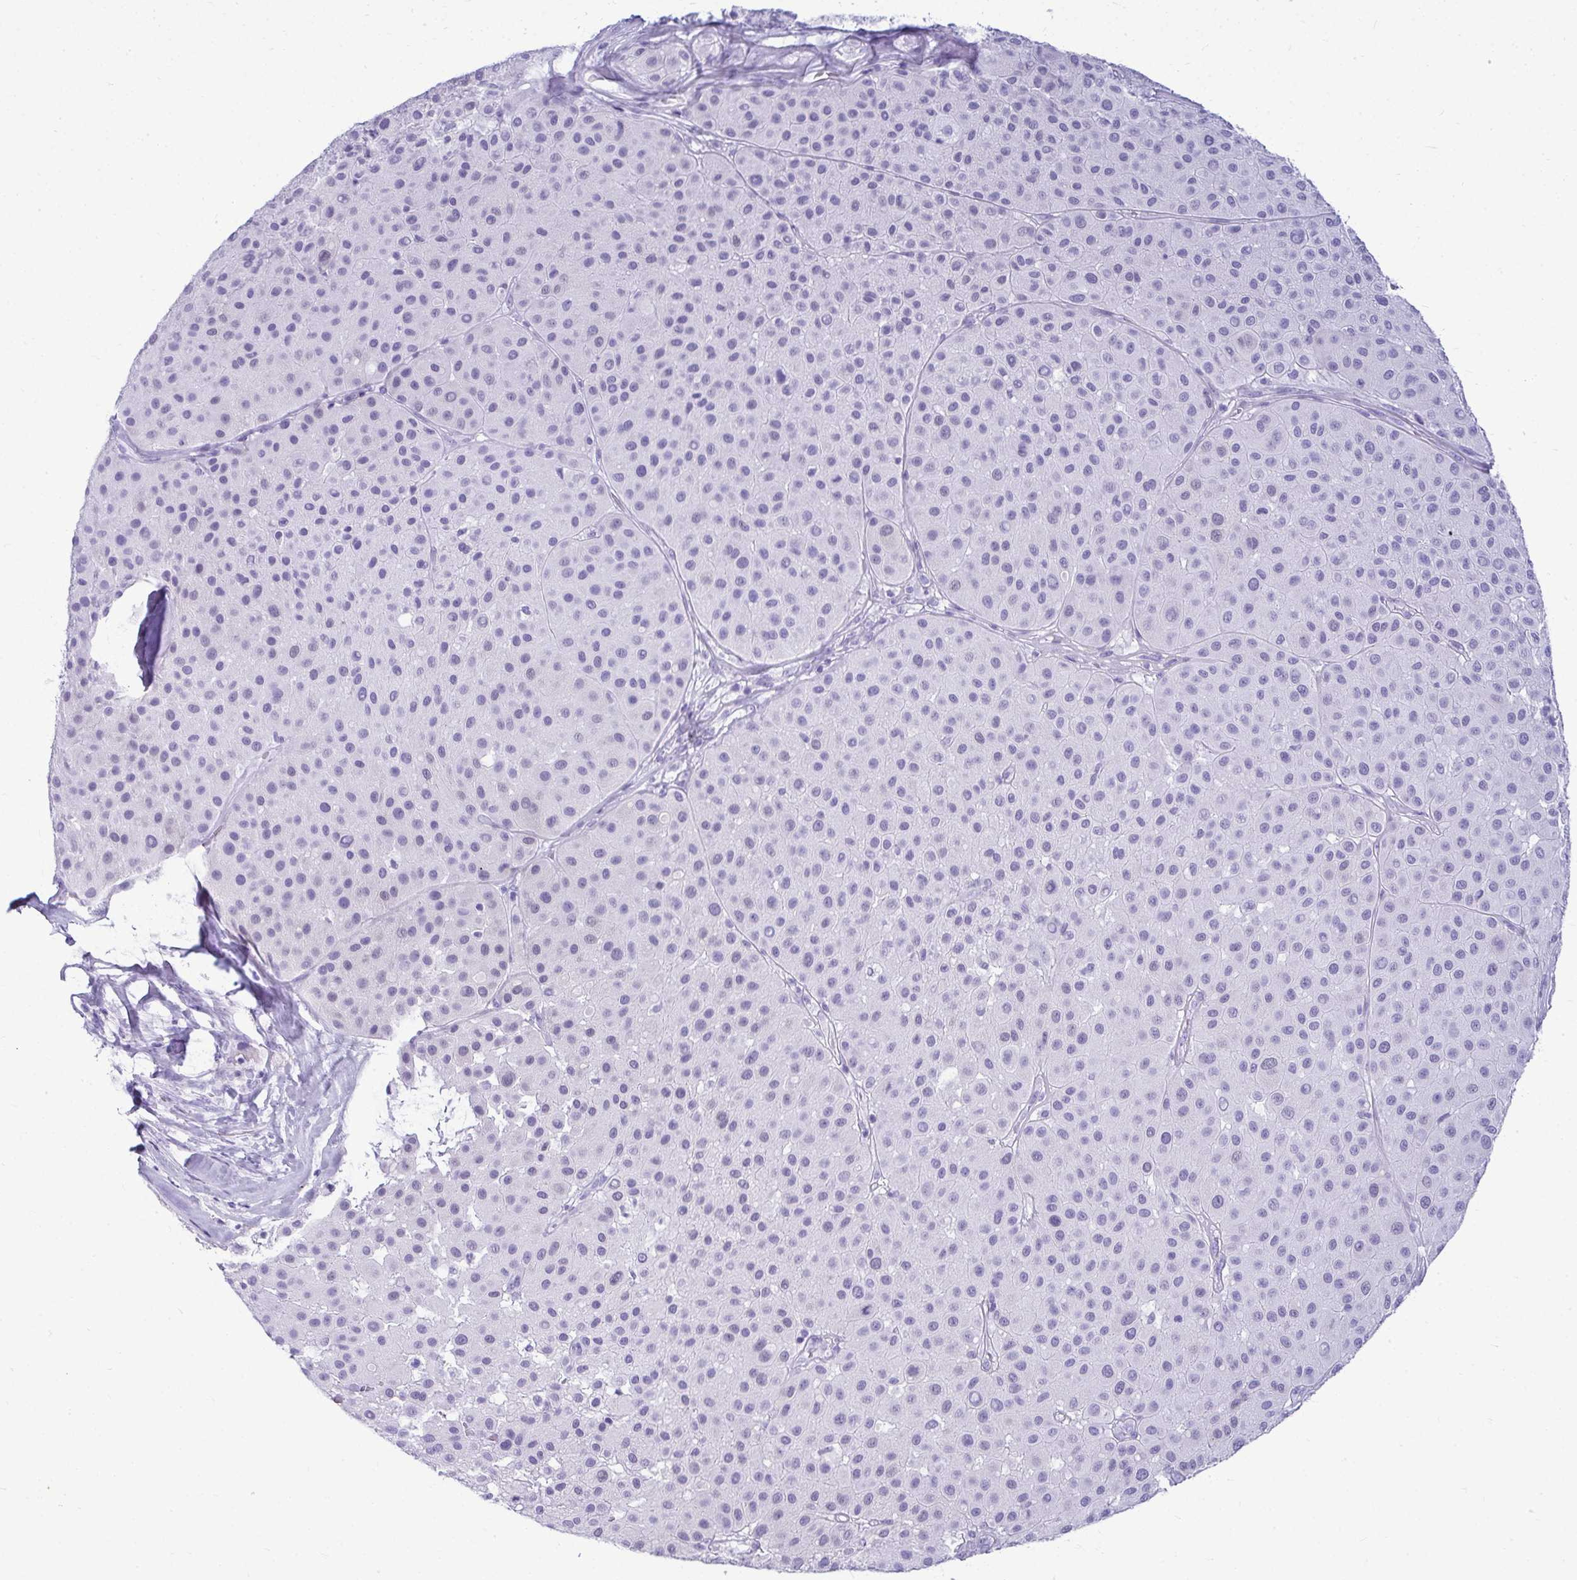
{"staining": {"intensity": "negative", "quantity": "none", "location": "none"}, "tissue": "melanoma", "cell_type": "Tumor cells", "image_type": "cancer", "snomed": [{"axis": "morphology", "description": "Malignant melanoma, Metastatic site"}, {"axis": "topography", "description": "Smooth muscle"}], "caption": "Melanoma was stained to show a protein in brown. There is no significant staining in tumor cells.", "gene": "CLGN", "patient": {"sex": "male", "age": 41}}